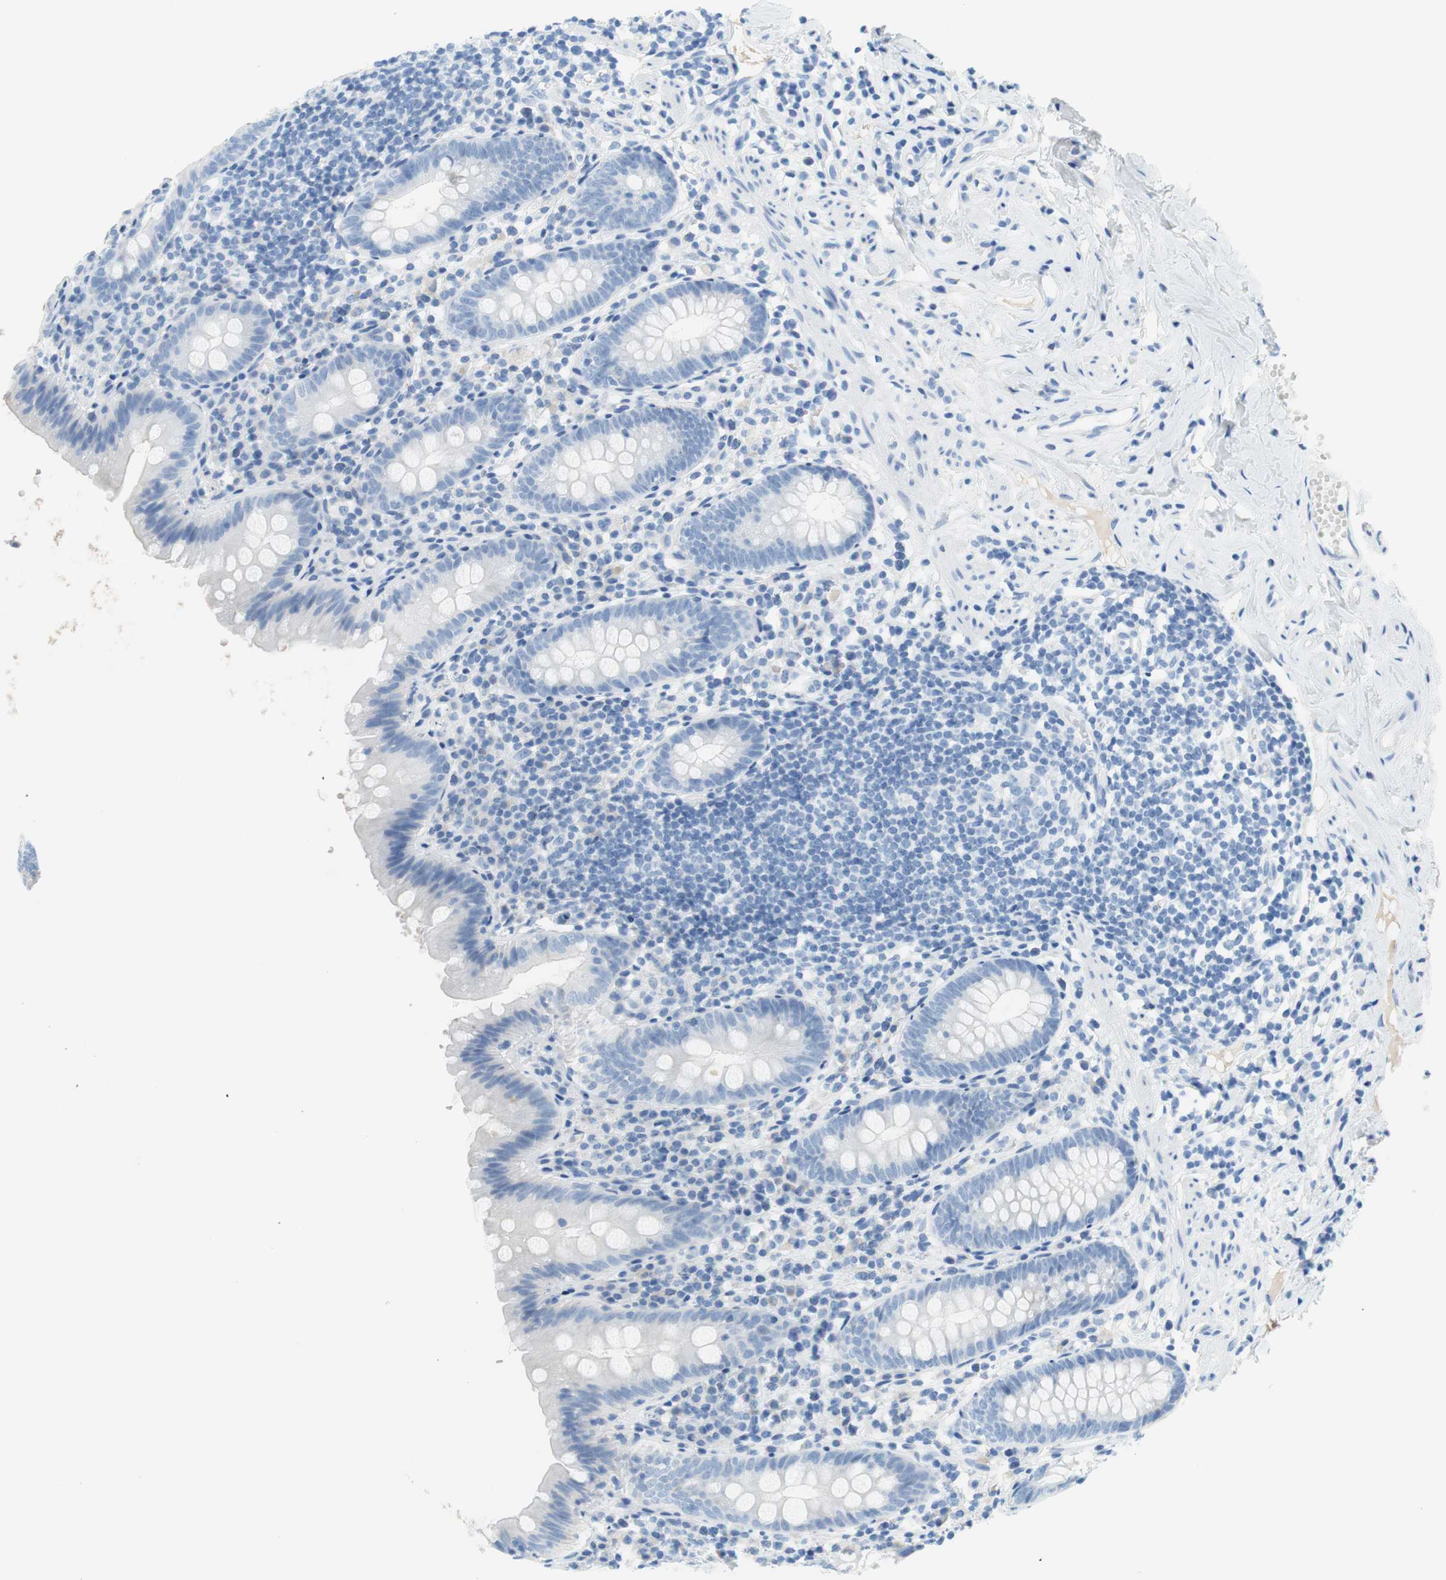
{"staining": {"intensity": "negative", "quantity": "none", "location": "none"}, "tissue": "appendix", "cell_type": "Glandular cells", "image_type": "normal", "snomed": [{"axis": "morphology", "description": "Normal tissue, NOS"}, {"axis": "topography", "description": "Appendix"}], "caption": "This image is of unremarkable appendix stained with immunohistochemistry to label a protein in brown with the nuclei are counter-stained blue. There is no positivity in glandular cells. (DAB immunohistochemistry visualized using brightfield microscopy, high magnification).", "gene": "MYH1", "patient": {"sex": "male", "age": 52}}